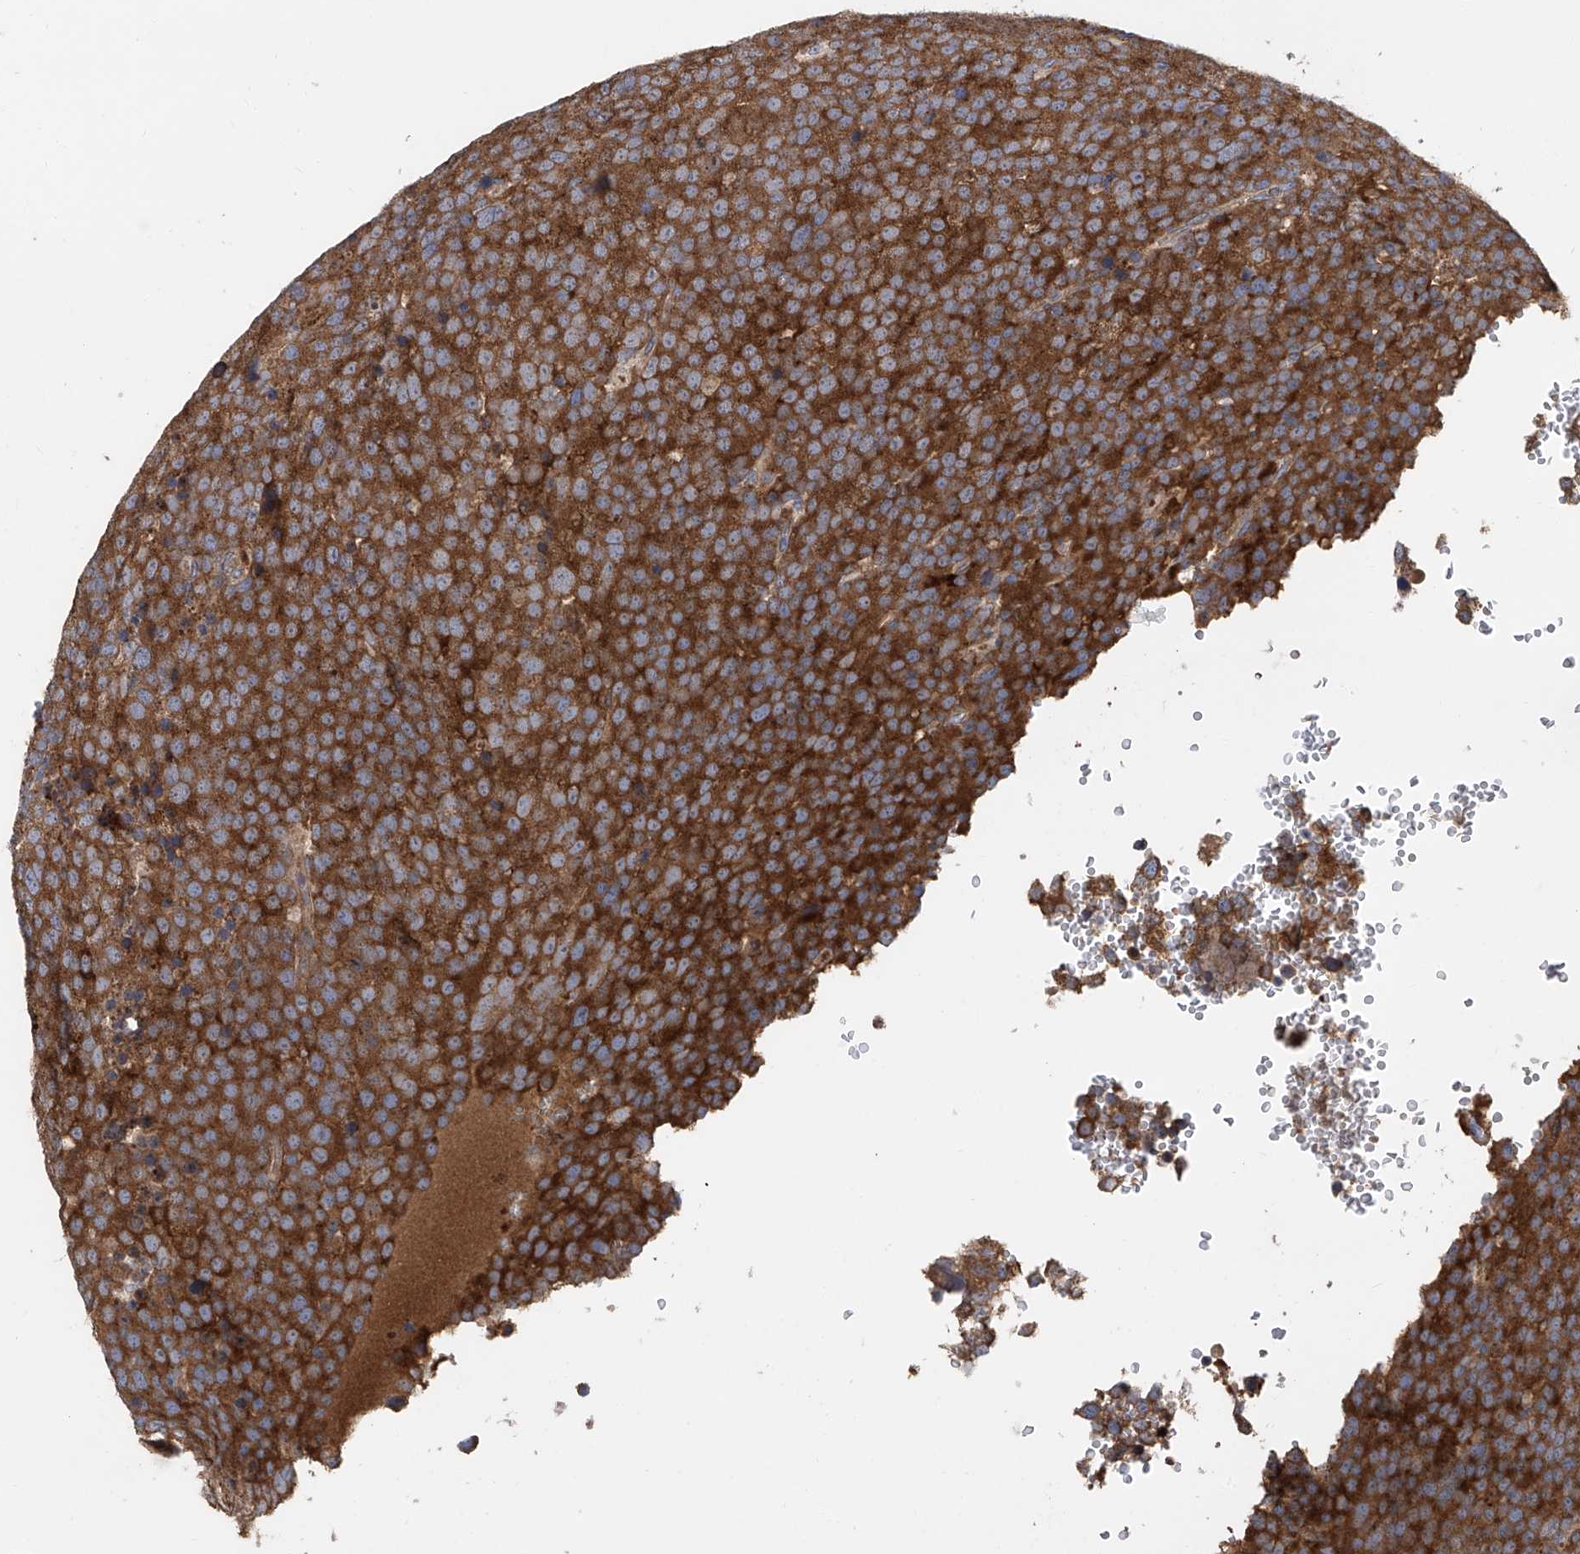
{"staining": {"intensity": "strong", "quantity": ">75%", "location": "cytoplasmic/membranous"}, "tissue": "testis cancer", "cell_type": "Tumor cells", "image_type": "cancer", "snomed": [{"axis": "morphology", "description": "Seminoma, NOS"}, {"axis": "topography", "description": "Testis"}], "caption": "Tumor cells reveal strong cytoplasmic/membranous positivity in approximately >75% of cells in testis cancer.", "gene": "PTK2", "patient": {"sex": "male", "age": 71}}